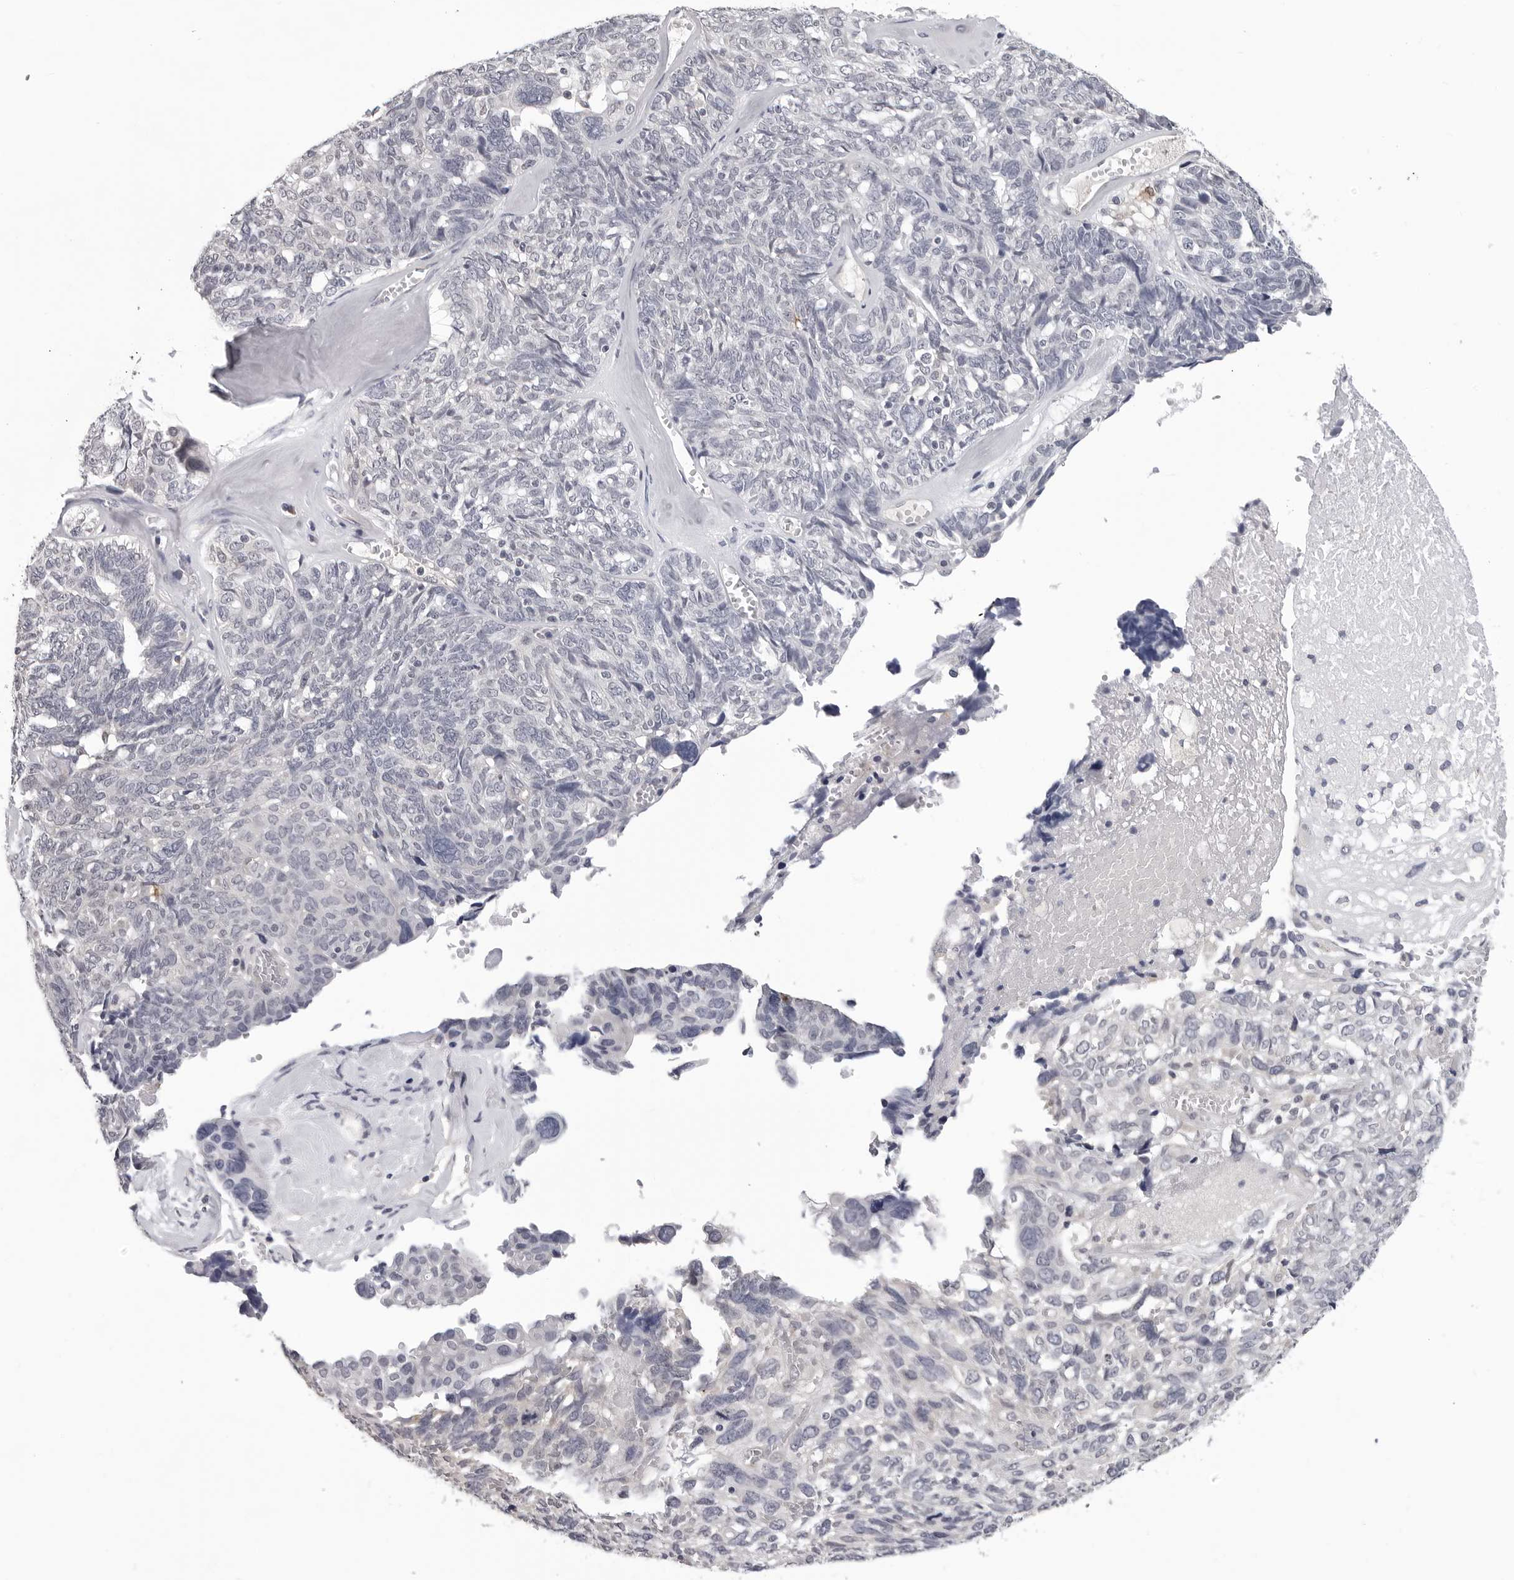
{"staining": {"intensity": "negative", "quantity": "none", "location": "none"}, "tissue": "ovarian cancer", "cell_type": "Tumor cells", "image_type": "cancer", "snomed": [{"axis": "morphology", "description": "Cystadenocarcinoma, serous, NOS"}, {"axis": "topography", "description": "Ovary"}], "caption": "Micrograph shows no protein expression in tumor cells of serous cystadenocarcinoma (ovarian) tissue.", "gene": "TRMT13", "patient": {"sex": "female", "age": 79}}